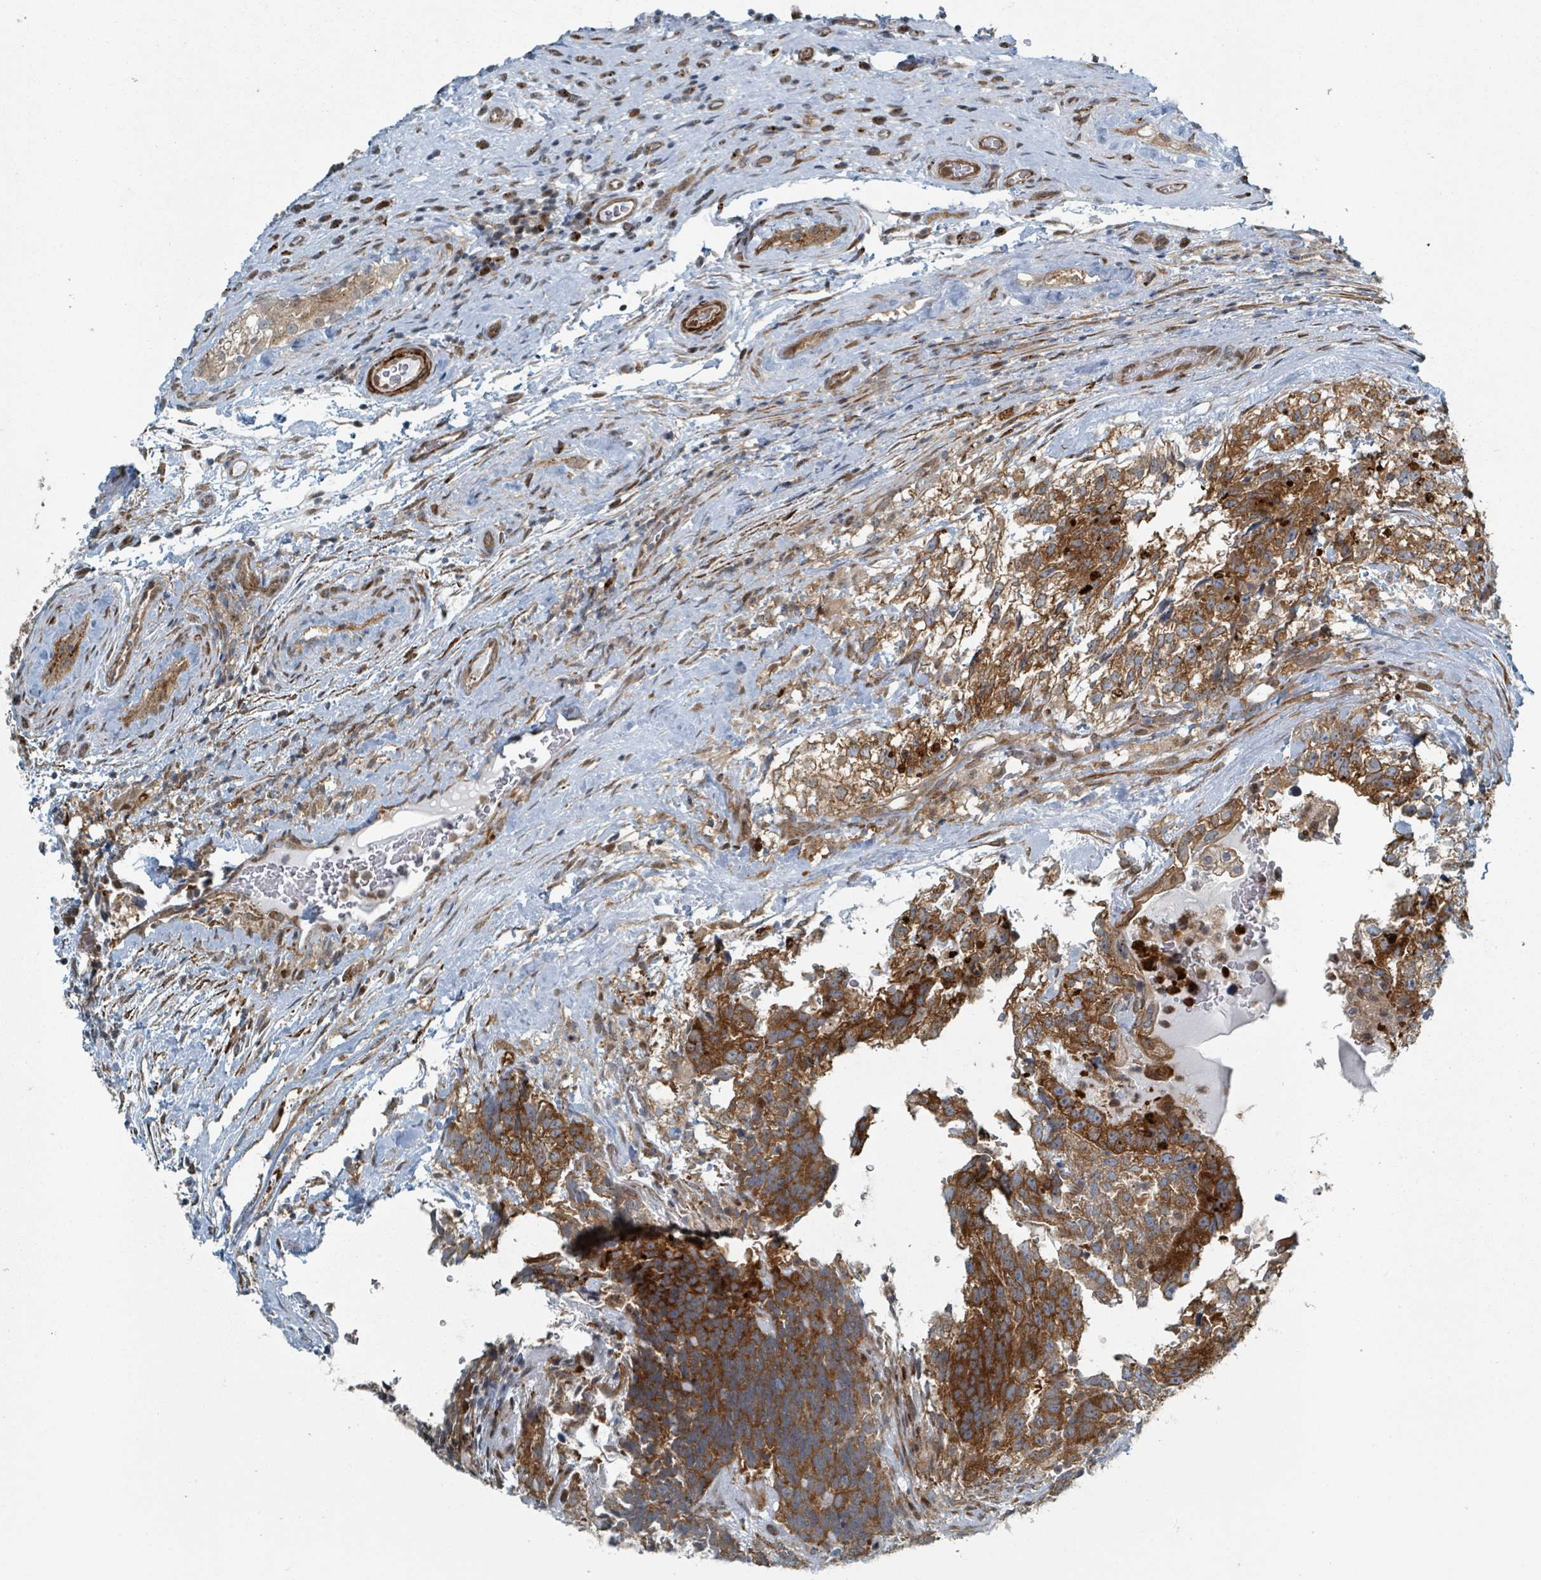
{"staining": {"intensity": "strong", "quantity": ">75%", "location": "cytoplasmic/membranous"}, "tissue": "testis cancer", "cell_type": "Tumor cells", "image_type": "cancer", "snomed": [{"axis": "morphology", "description": "Seminoma, NOS"}, {"axis": "morphology", "description": "Carcinoma, Embryonal, NOS"}, {"axis": "topography", "description": "Testis"}], "caption": "DAB (3,3'-diaminobenzidine) immunohistochemical staining of testis seminoma displays strong cytoplasmic/membranous protein expression in approximately >75% of tumor cells.", "gene": "RHPN2", "patient": {"sex": "male", "age": 41}}